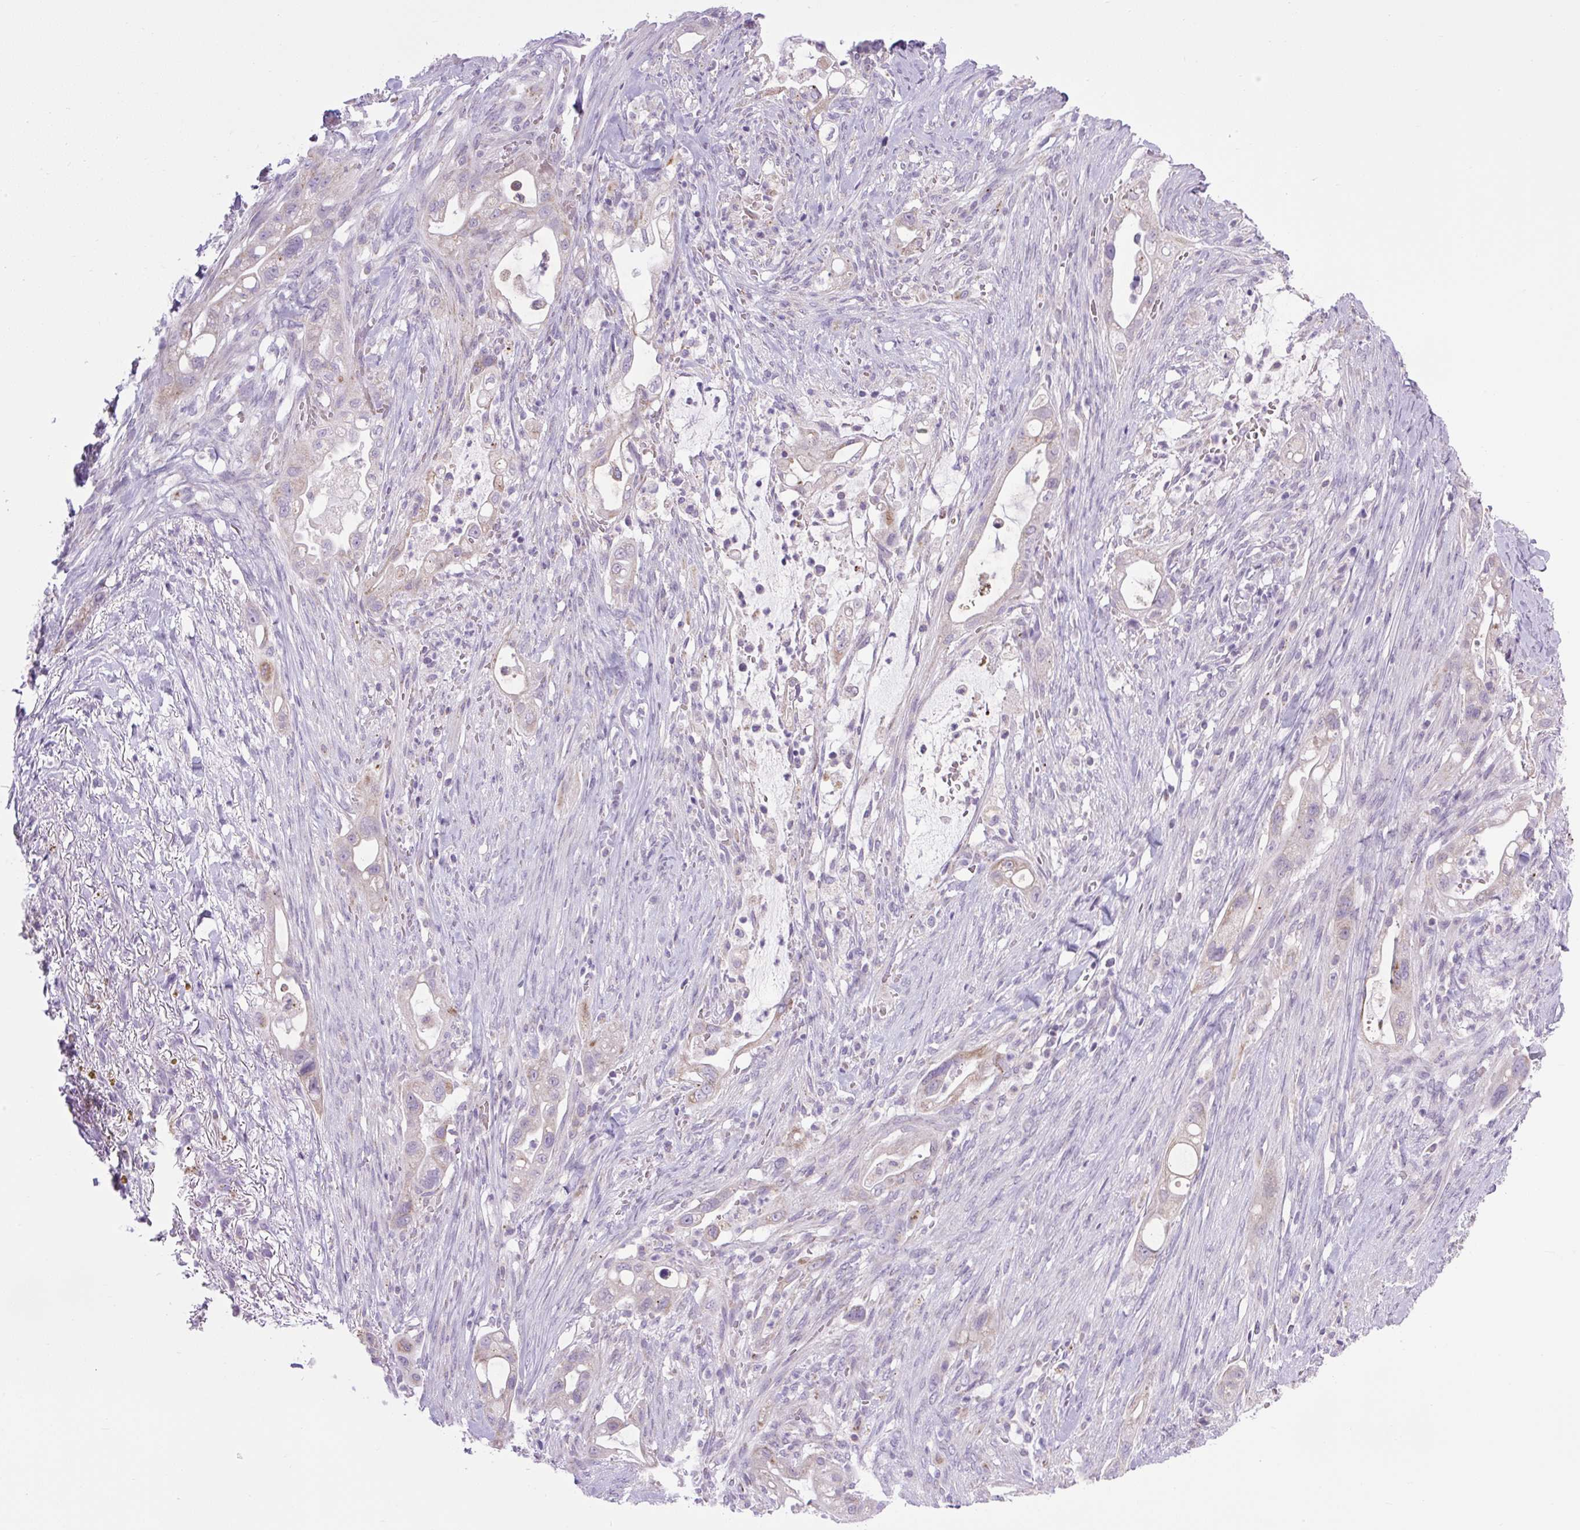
{"staining": {"intensity": "negative", "quantity": "none", "location": "none"}, "tissue": "pancreatic cancer", "cell_type": "Tumor cells", "image_type": "cancer", "snomed": [{"axis": "morphology", "description": "Adenocarcinoma, NOS"}, {"axis": "topography", "description": "Pancreas"}], "caption": "High power microscopy image of an immunohistochemistry photomicrograph of adenocarcinoma (pancreatic), revealing no significant expression in tumor cells.", "gene": "RNASE10", "patient": {"sex": "male", "age": 44}}